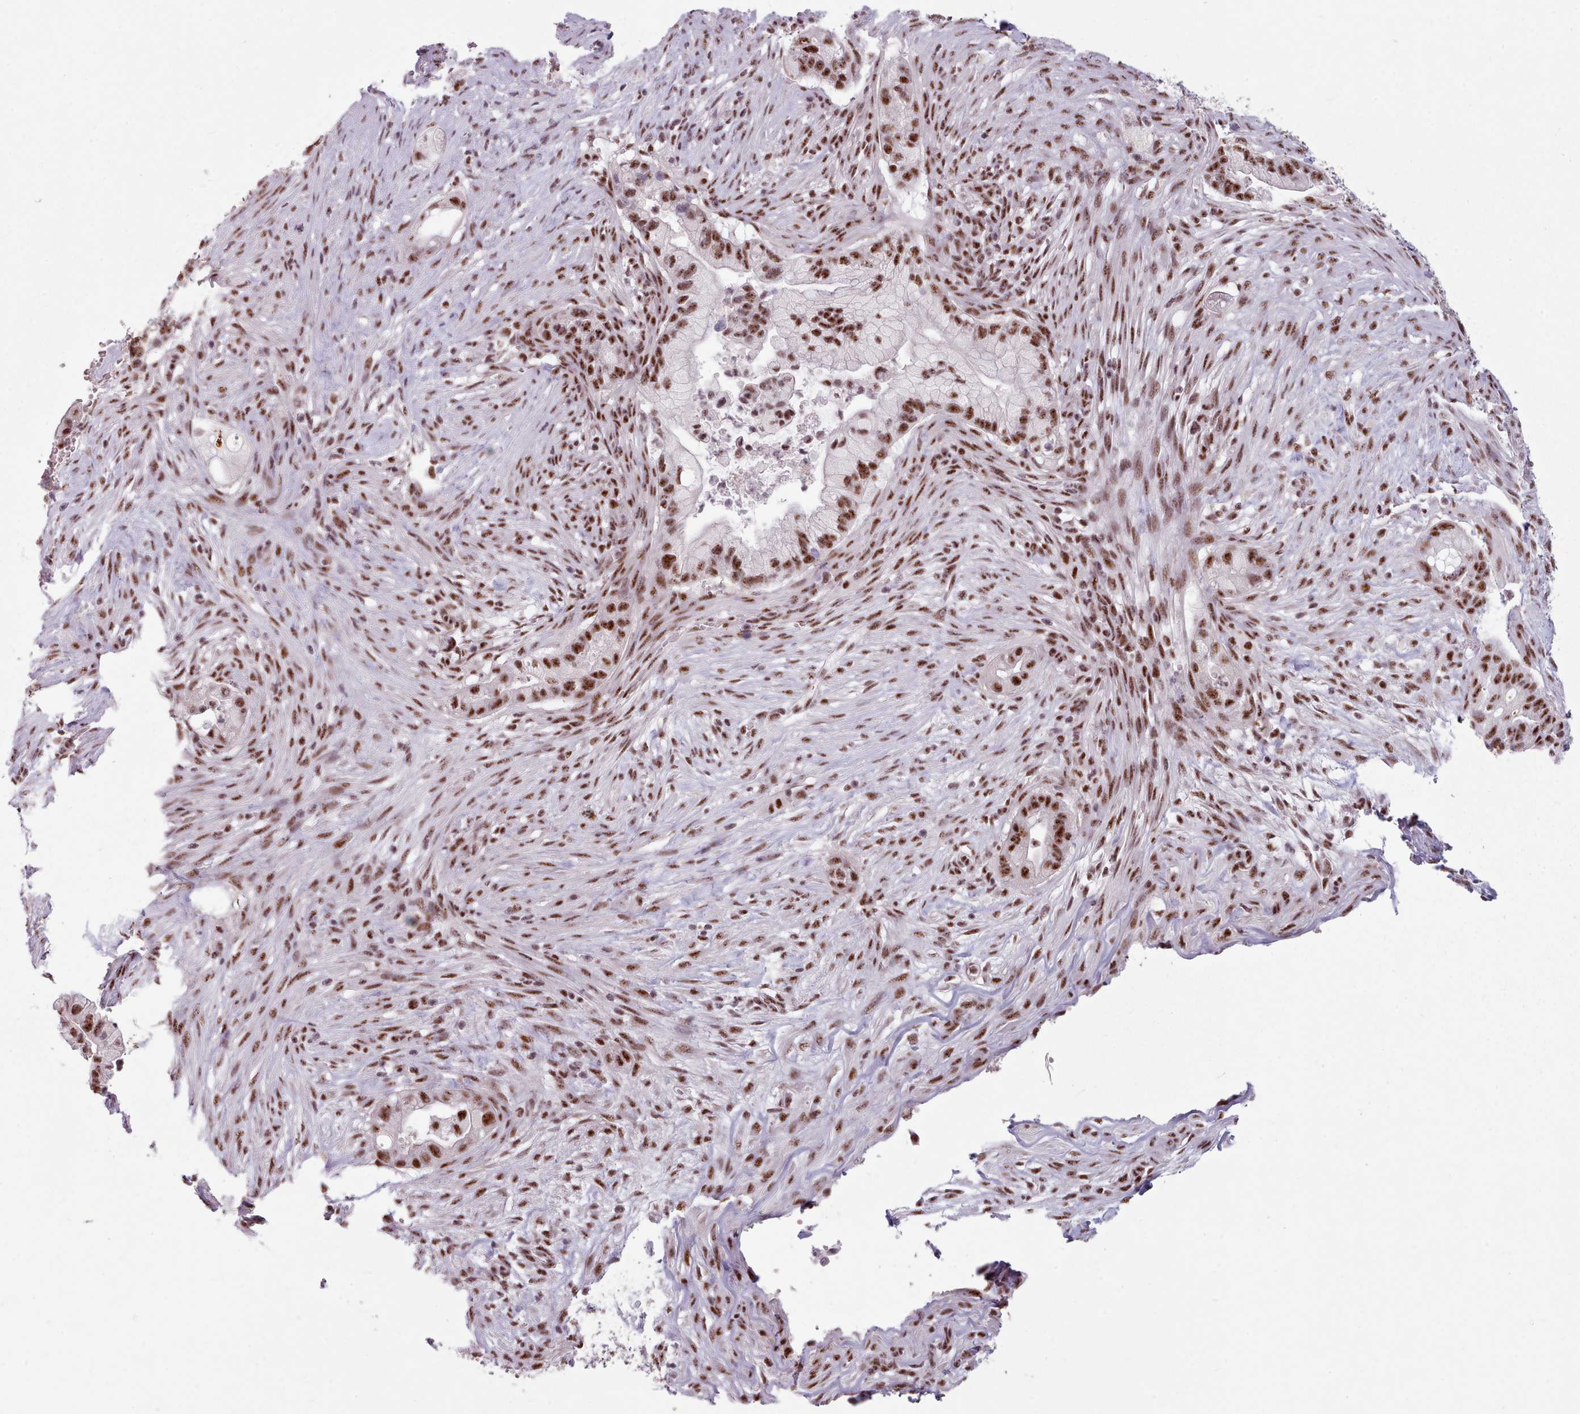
{"staining": {"intensity": "strong", "quantity": ">75%", "location": "nuclear"}, "tissue": "pancreatic cancer", "cell_type": "Tumor cells", "image_type": "cancer", "snomed": [{"axis": "morphology", "description": "Adenocarcinoma, NOS"}, {"axis": "topography", "description": "Pancreas"}], "caption": "This histopathology image shows immunohistochemistry staining of human pancreatic cancer, with high strong nuclear positivity in approximately >75% of tumor cells.", "gene": "SRRM1", "patient": {"sex": "male", "age": 44}}